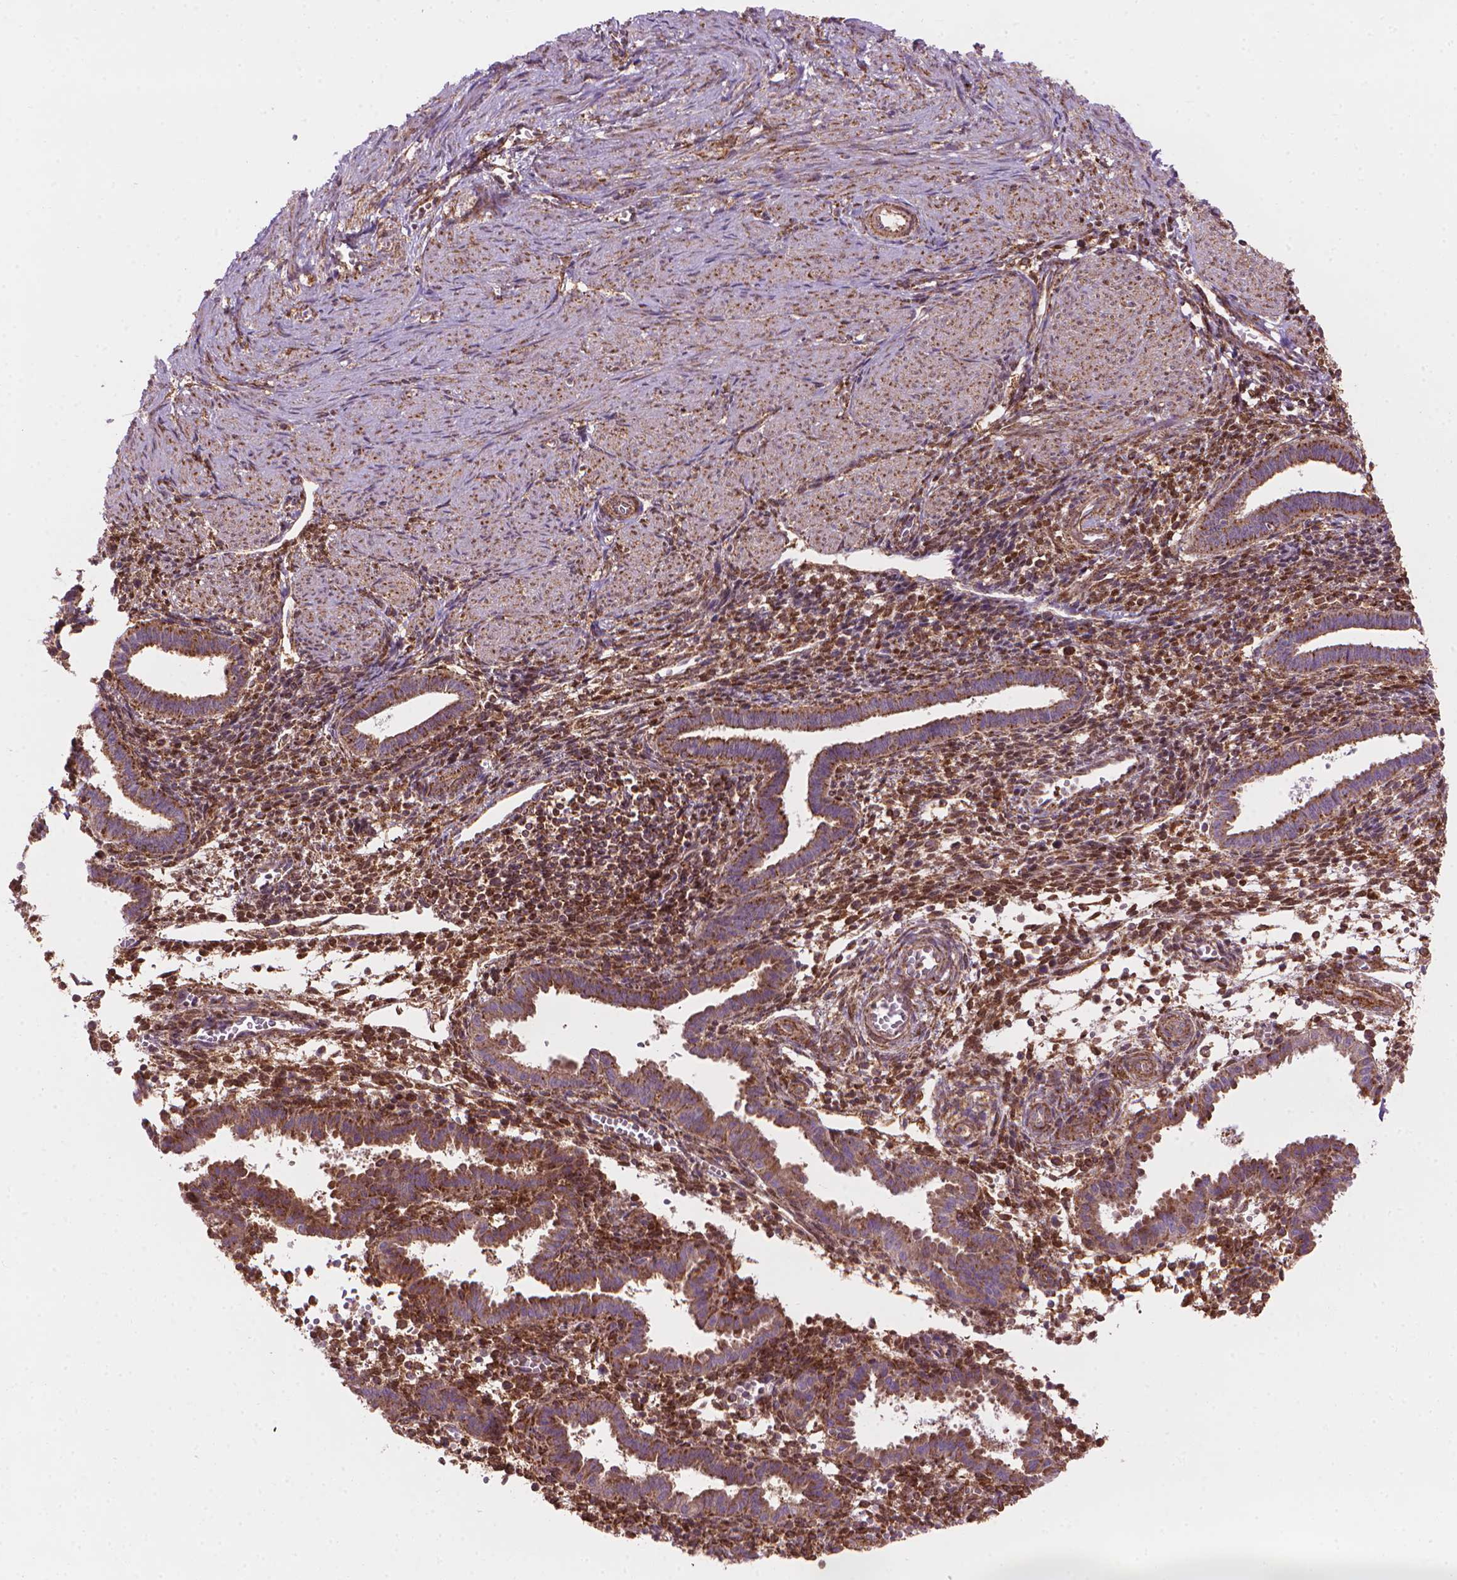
{"staining": {"intensity": "moderate", "quantity": ">75%", "location": "cytoplasmic/membranous"}, "tissue": "endometrium", "cell_type": "Cells in endometrial stroma", "image_type": "normal", "snomed": [{"axis": "morphology", "description": "Normal tissue, NOS"}, {"axis": "topography", "description": "Endometrium"}], "caption": "Protein analysis of benign endometrium shows moderate cytoplasmic/membranous staining in approximately >75% of cells in endometrial stroma. (DAB = brown stain, brightfield microscopy at high magnification).", "gene": "VARS2", "patient": {"sex": "female", "age": 37}}